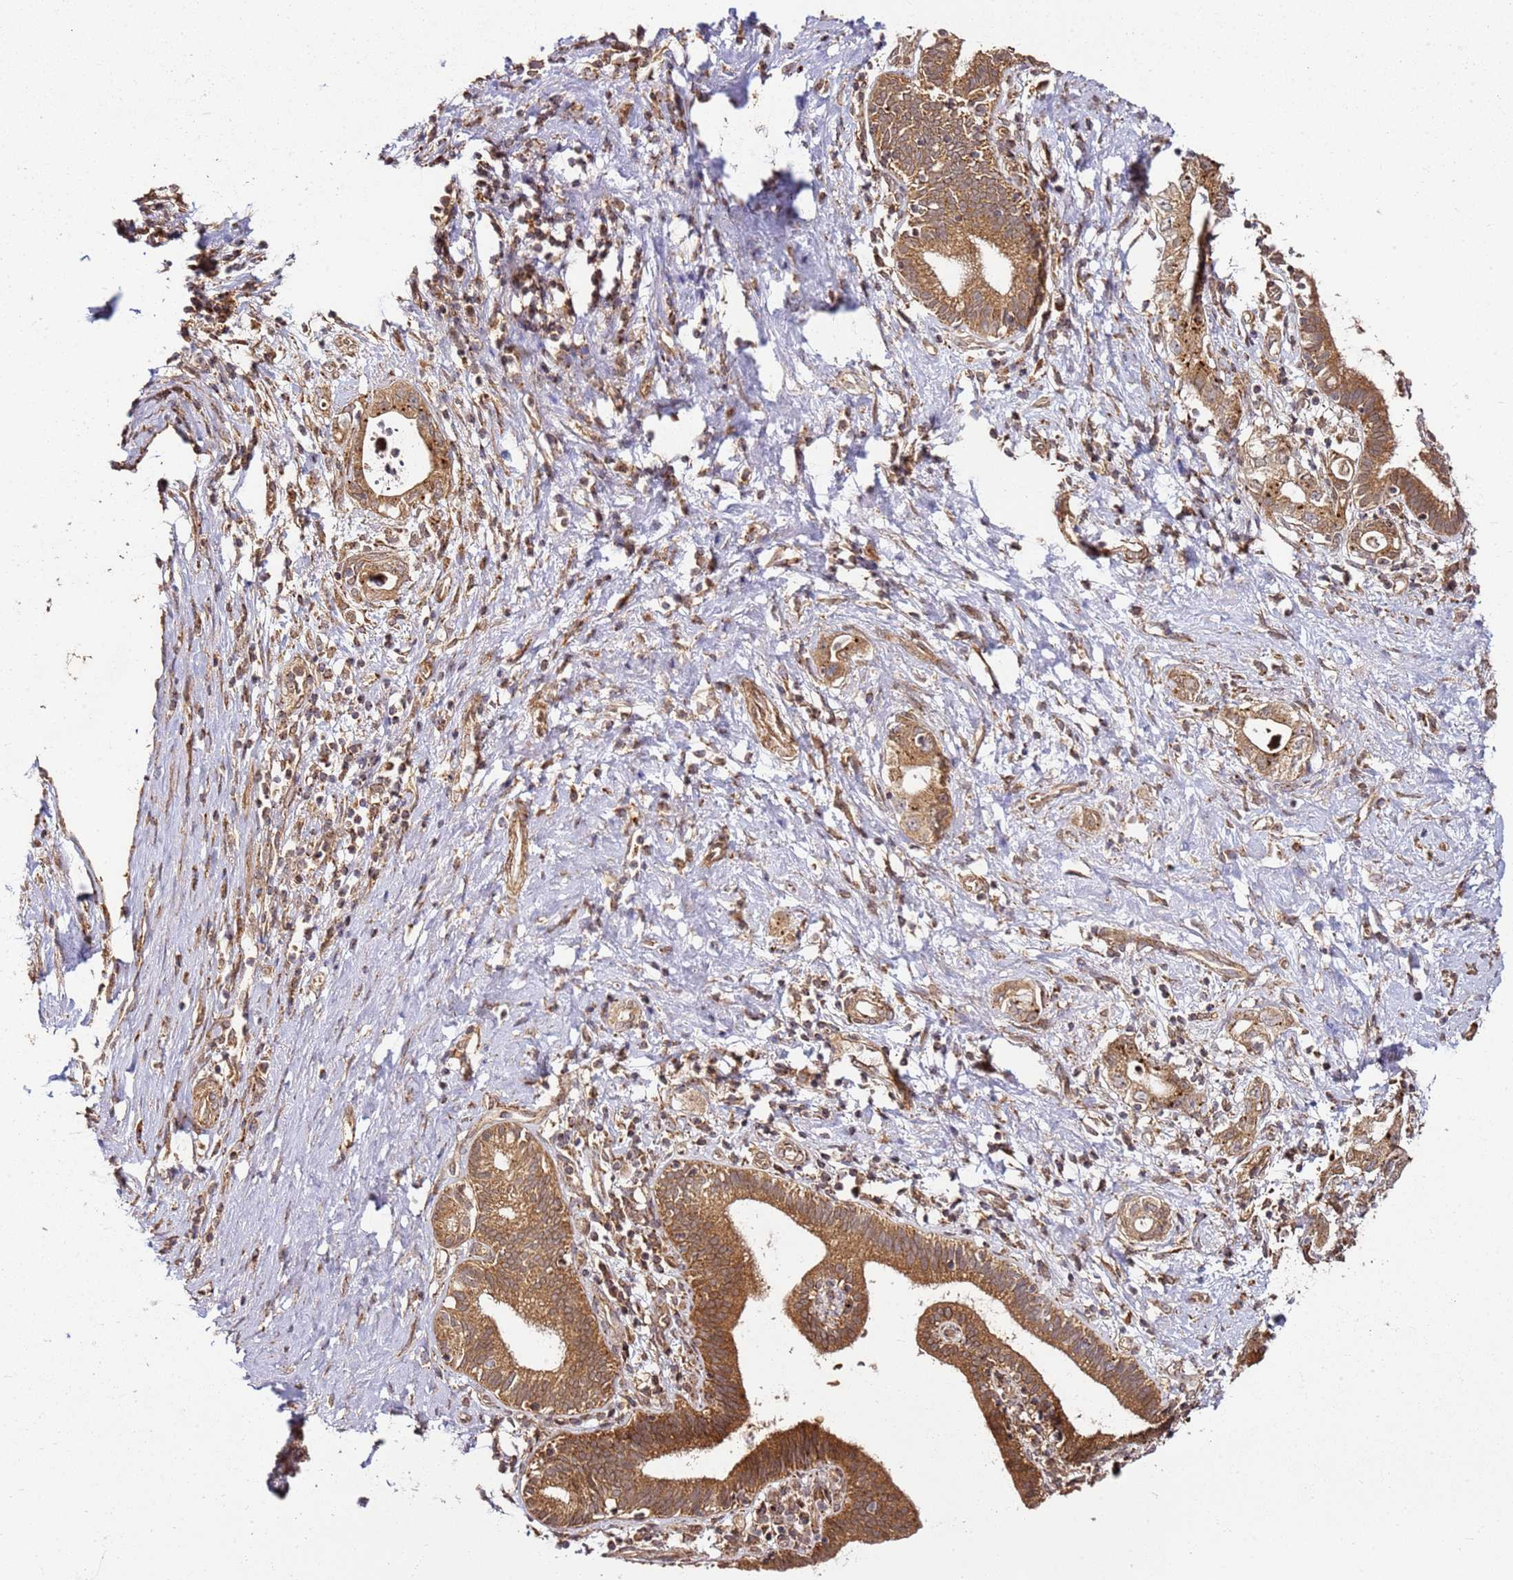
{"staining": {"intensity": "strong", "quantity": ">75%", "location": "cytoplasmic/membranous"}, "tissue": "pancreatic cancer", "cell_type": "Tumor cells", "image_type": "cancer", "snomed": [{"axis": "morphology", "description": "Adenocarcinoma, NOS"}, {"axis": "topography", "description": "Pancreas"}], "caption": "Pancreatic cancer (adenocarcinoma) stained with a brown dye demonstrates strong cytoplasmic/membranous positive staining in approximately >75% of tumor cells.", "gene": "TM2D2", "patient": {"sex": "female", "age": 73}}